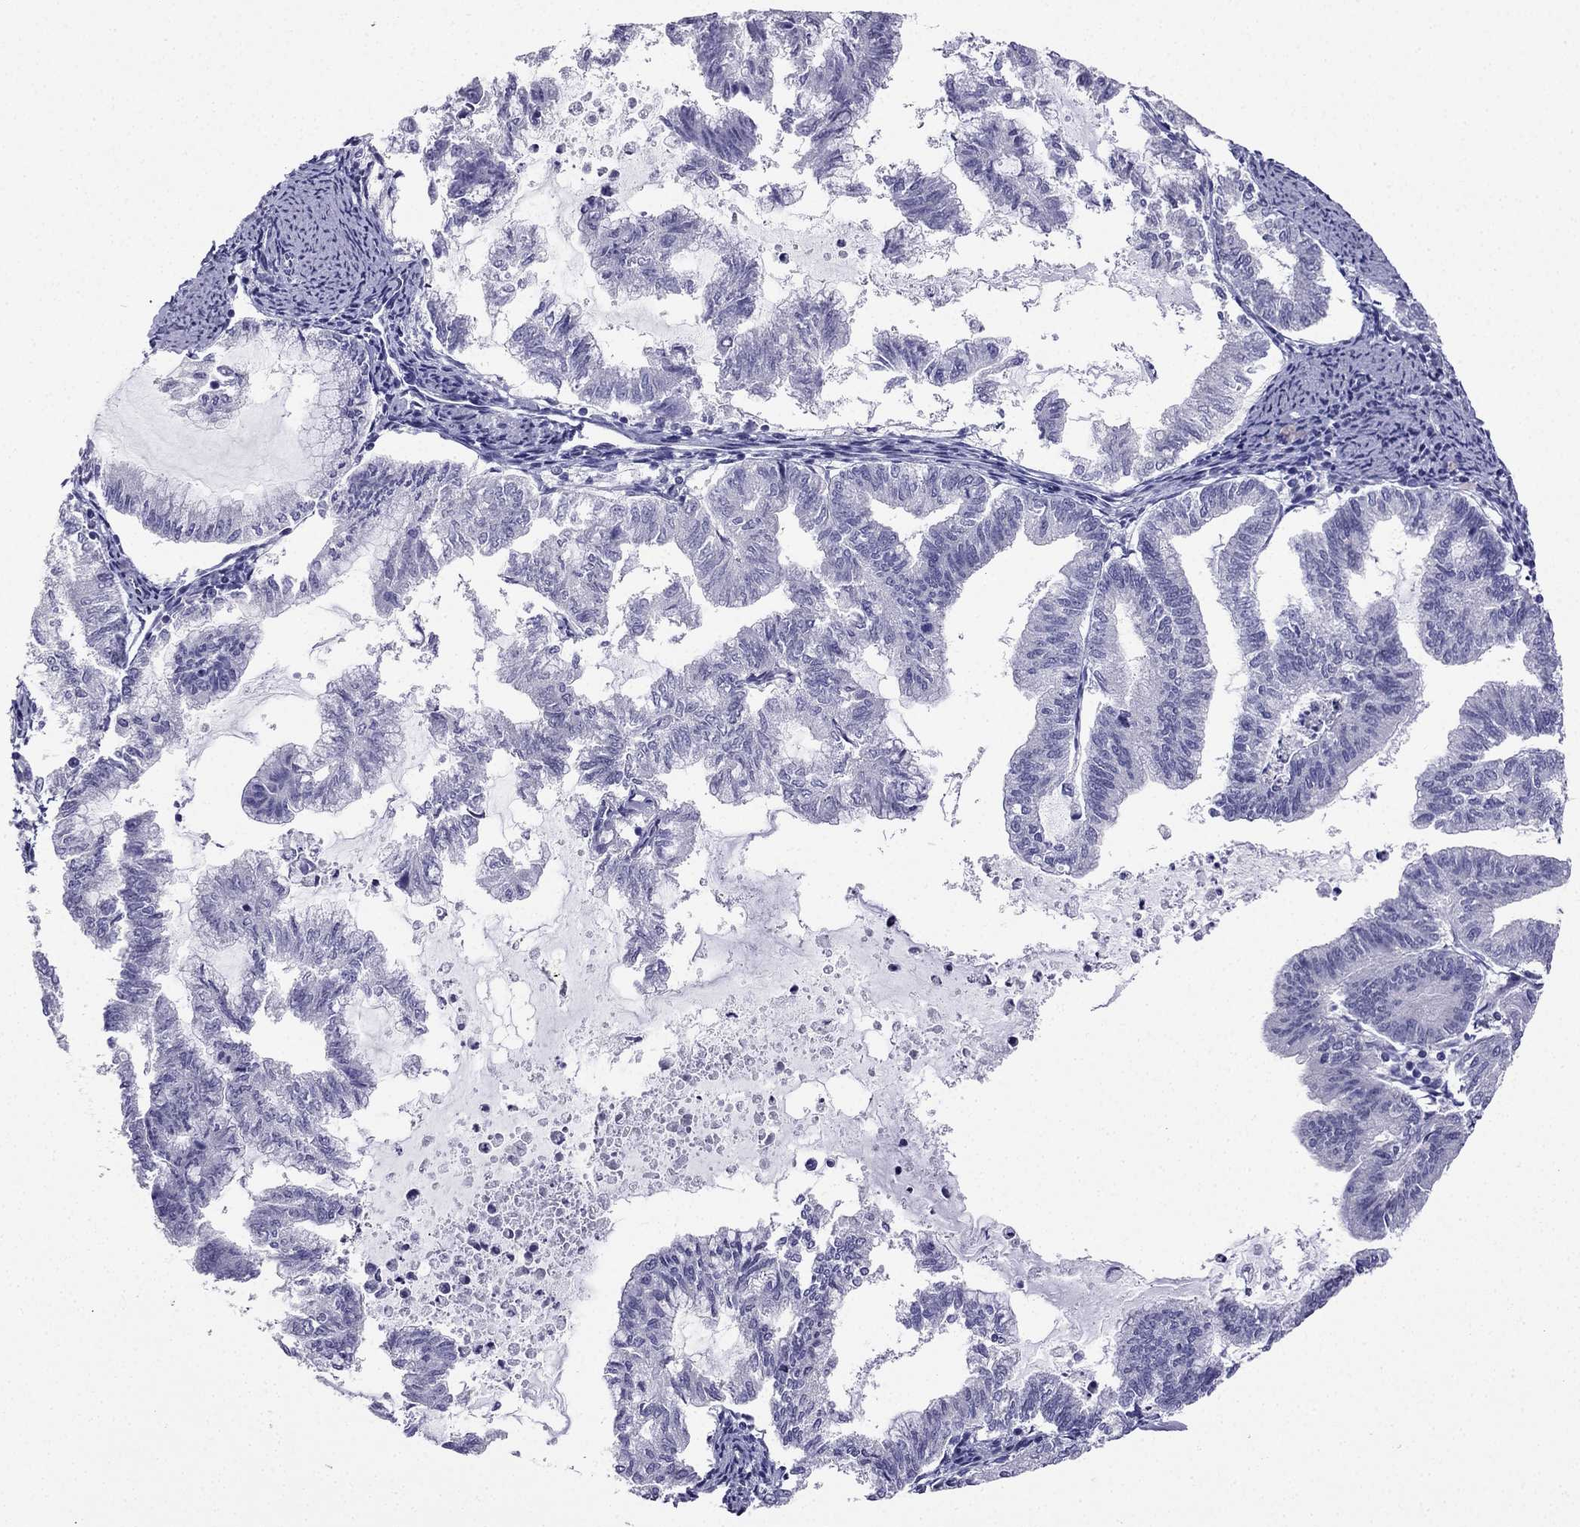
{"staining": {"intensity": "negative", "quantity": "none", "location": "none"}, "tissue": "endometrial cancer", "cell_type": "Tumor cells", "image_type": "cancer", "snomed": [{"axis": "morphology", "description": "Adenocarcinoma, NOS"}, {"axis": "topography", "description": "Endometrium"}], "caption": "Immunohistochemical staining of human endometrial cancer shows no significant positivity in tumor cells. (Stains: DAB immunohistochemistry with hematoxylin counter stain, Microscopy: brightfield microscopy at high magnification).", "gene": "KCNJ10", "patient": {"sex": "female", "age": 79}}